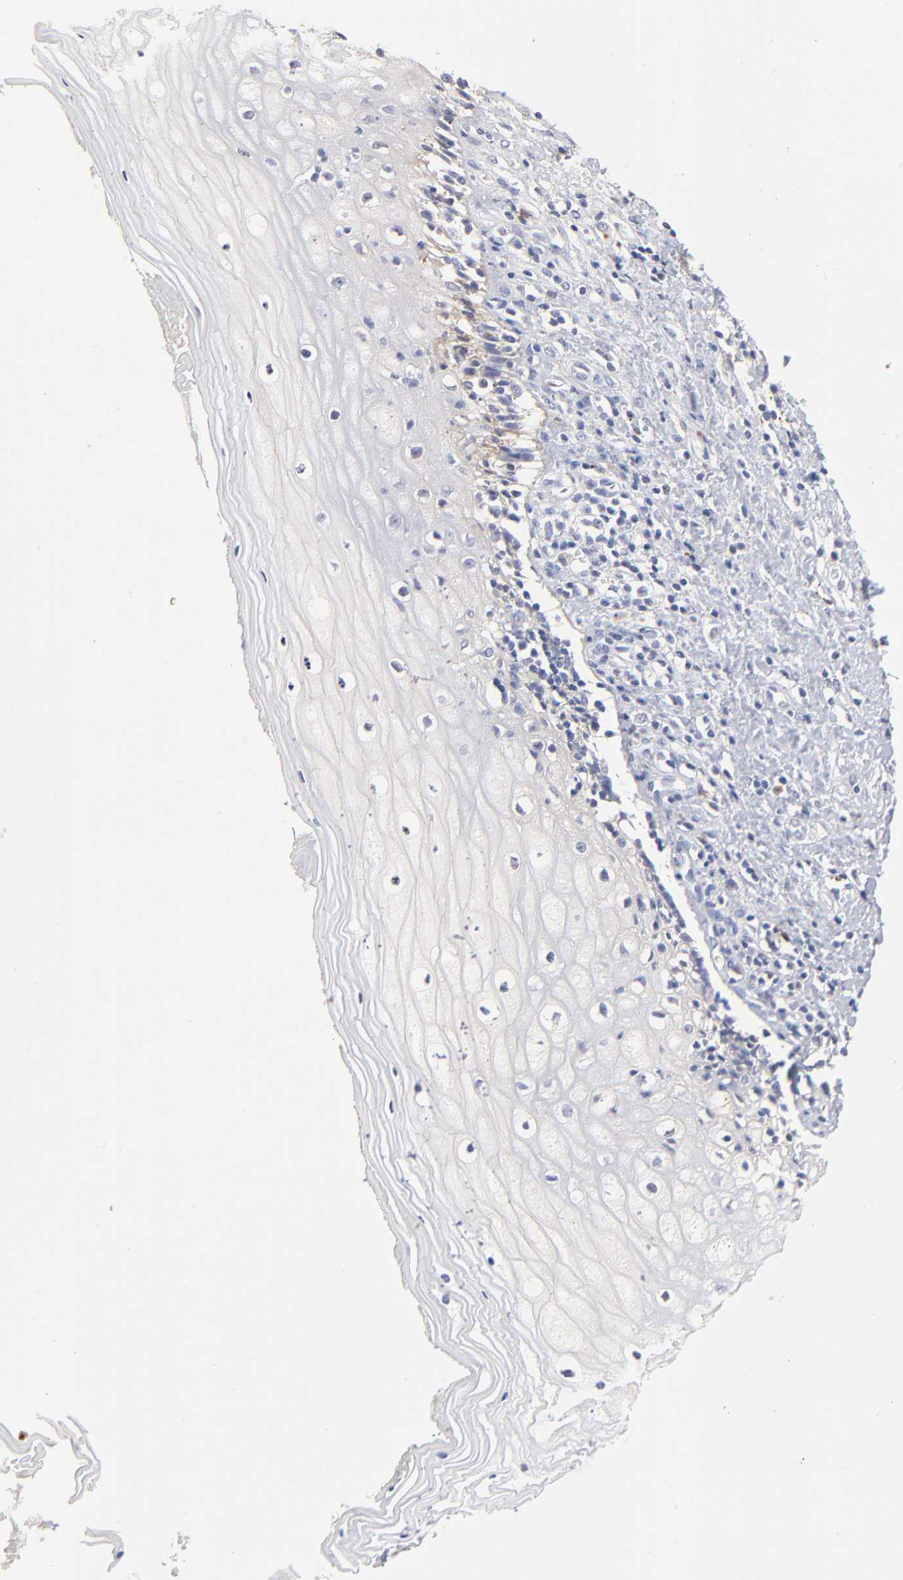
{"staining": {"intensity": "negative", "quantity": "none", "location": "none"}, "tissue": "vagina", "cell_type": "Squamous epithelial cells", "image_type": "normal", "snomed": [{"axis": "morphology", "description": "Normal tissue, NOS"}, {"axis": "topography", "description": "Vagina"}], "caption": "The immunohistochemistry photomicrograph has no significant staining in squamous epithelial cells of vagina. (DAB immunohistochemistry (IHC), high magnification).", "gene": "F12", "patient": {"sex": "female", "age": 46}}